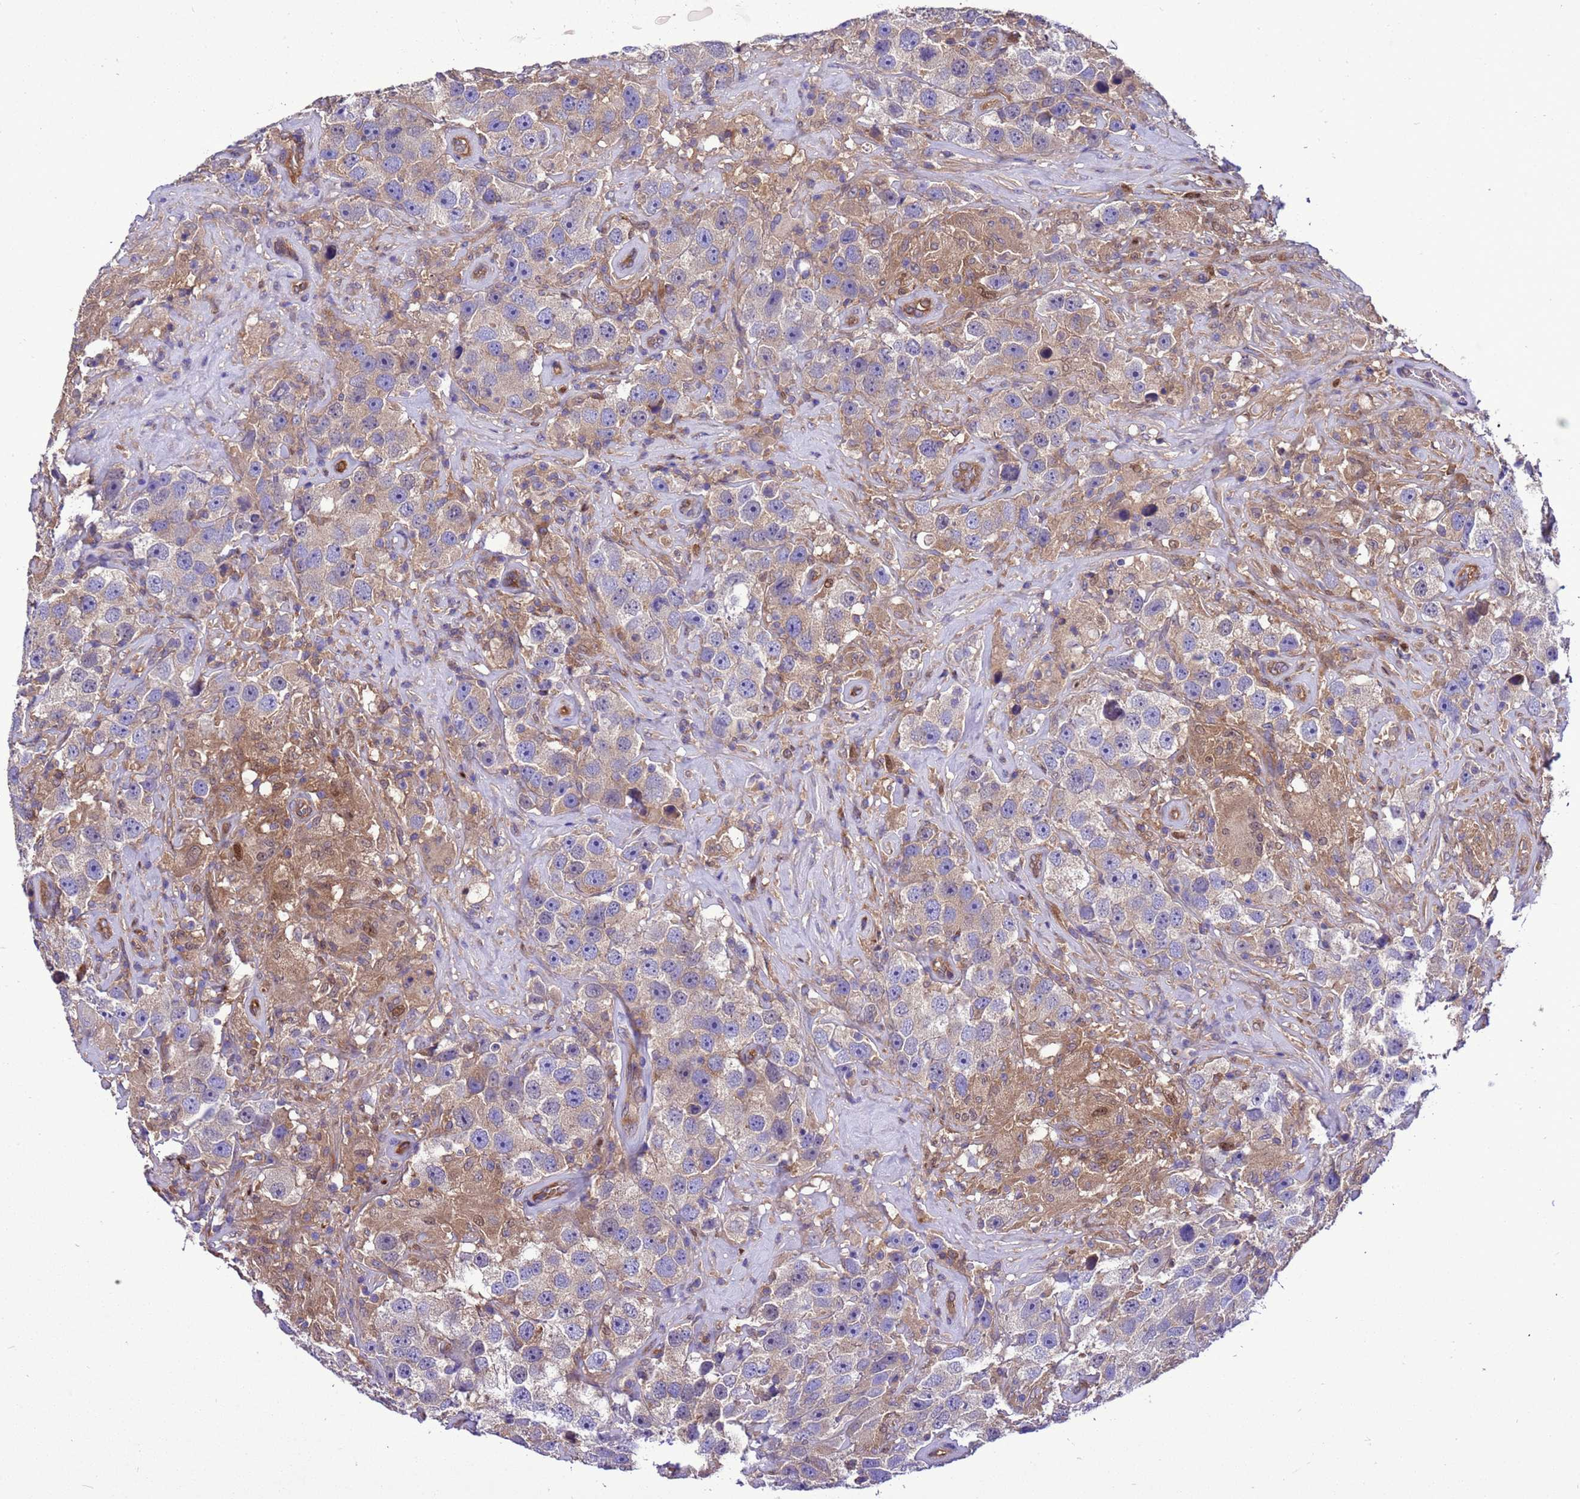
{"staining": {"intensity": "weak", "quantity": "<25%", "location": "cytoplasmic/membranous"}, "tissue": "testis cancer", "cell_type": "Tumor cells", "image_type": "cancer", "snomed": [{"axis": "morphology", "description": "Seminoma, NOS"}, {"axis": "topography", "description": "Testis"}], "caption": "Tumor cells show no significant protein positivity in testis seminoma.", "gene": "RABEP2", "patient": {"sex": "male", "age": 49}}